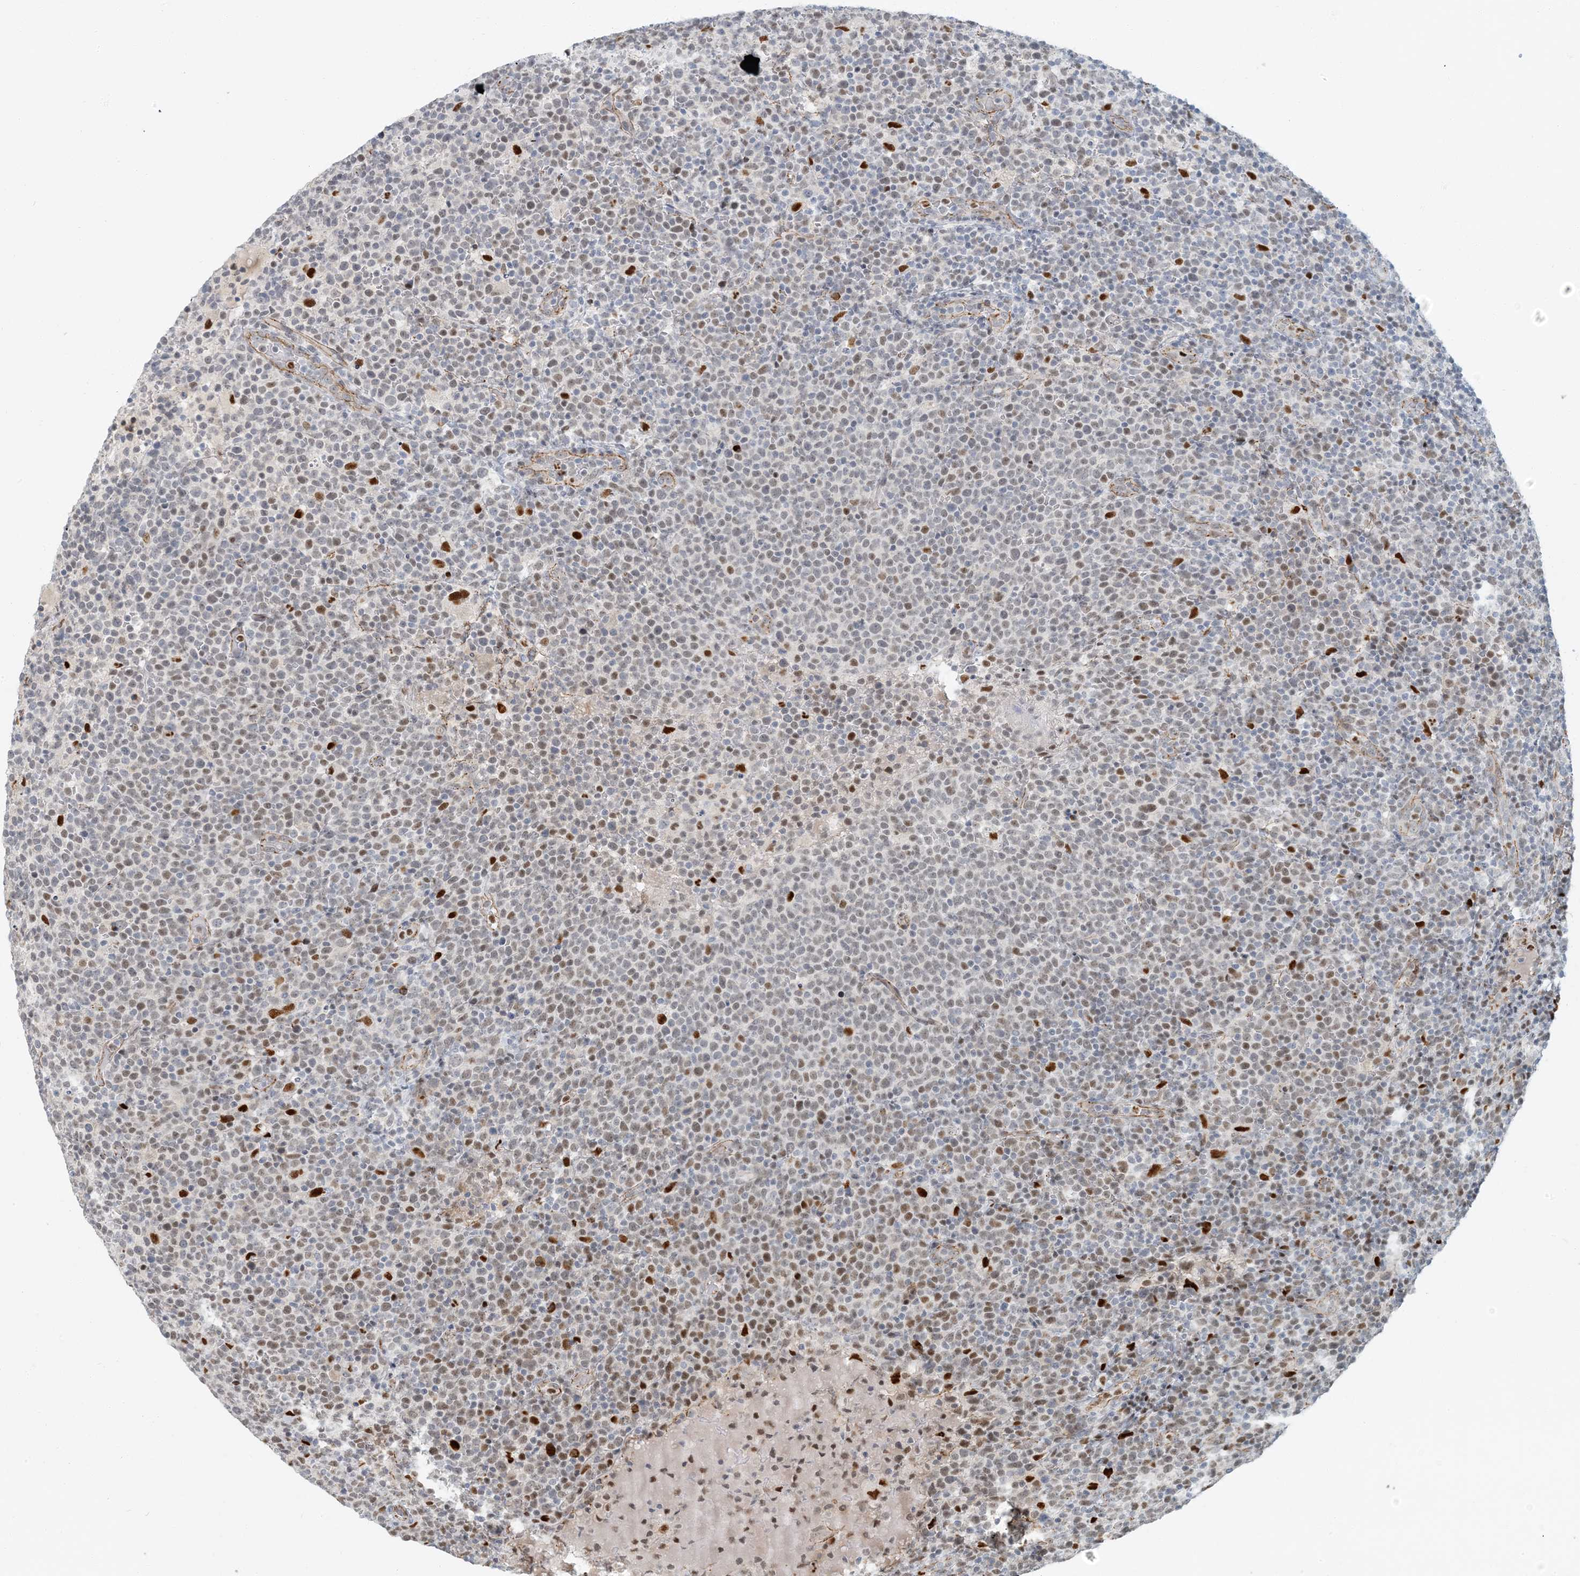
{"staining": {"intensity": "weak", "quantity": "<25%", "location": "nuclear"}, "tissue": "lymphoma", "cell_type": "Tumor cells", "image_type": "cancer", "snomed": [{"axis": "morphology", "description": "Malignant lymphoma, non-Hodgkin's type, High grade"}, {"axis": "topography", "description": "Lymph node"}], "caption": "Lymphoma was stained to show a protein in brown. There is no significant staining in tumor cells. (DAB IHC, high magnification).", "gene": "AK9", "patient": {"sex": "male", "age": 61}}